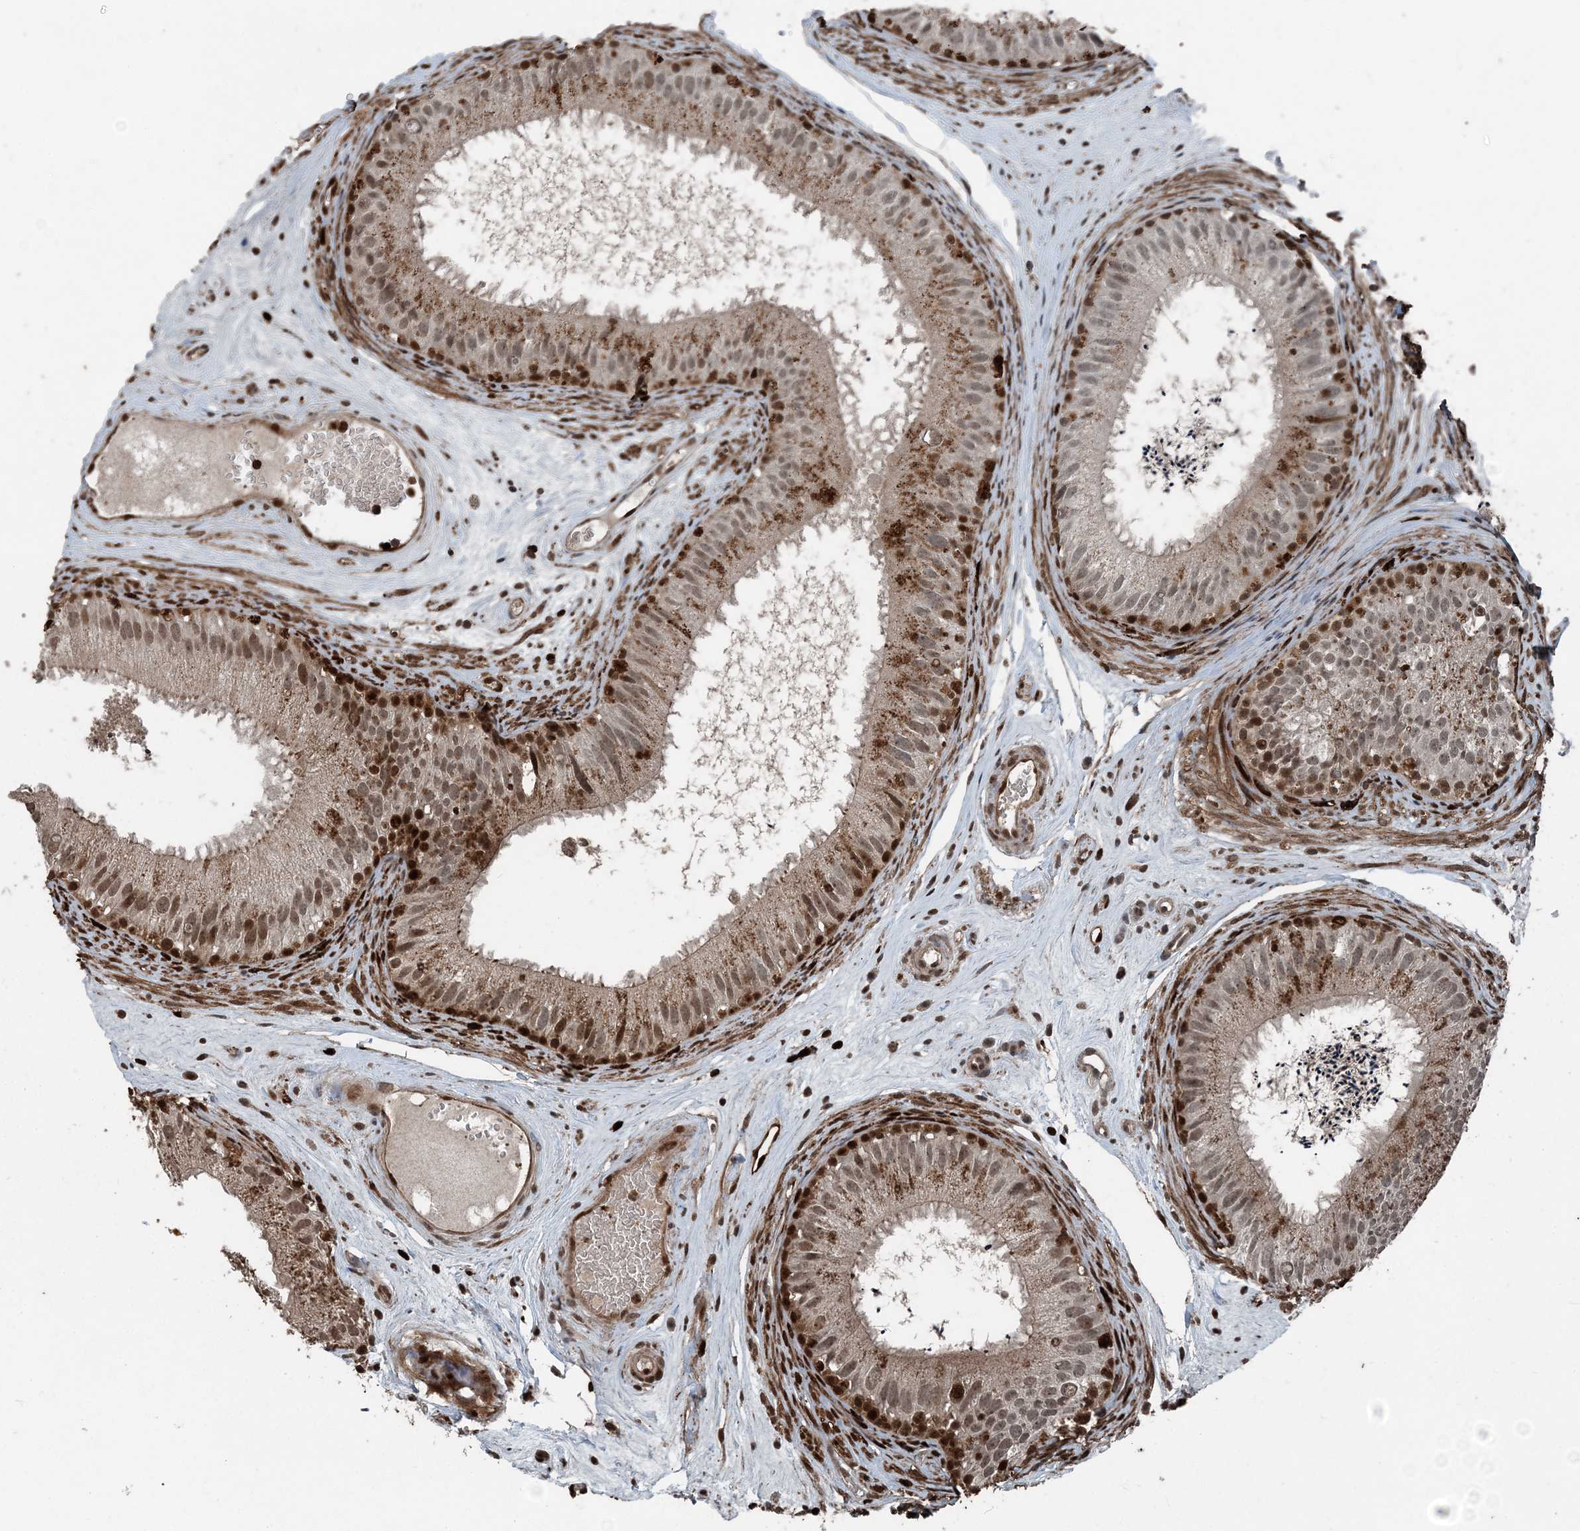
{"staining": {"intensity": "strong", "quantity": "25%-75%", "location": "nuclear"}, "tissue": "epididymis", "cell_type": "Glandular cells", "image_type": "normal", "snomed": [{"axis": "morphology", "description": "Normal tissue, NOS"}, {"axis": "topography", "description": "Epididymis"}], "caption": "Immunohistochemistry (IHC) staining of normal epididymis, which displays high levels of strong nuclear expression in approximately 25%-75% of glandular cells indicating strong nuclear protein staining. The staining was performed using DAB (brown) for protein detection and nuclei were counterstained in hematoxylin (blue).", "gene": "CFL1", "patient": {"sex": "male", "age": 77}}